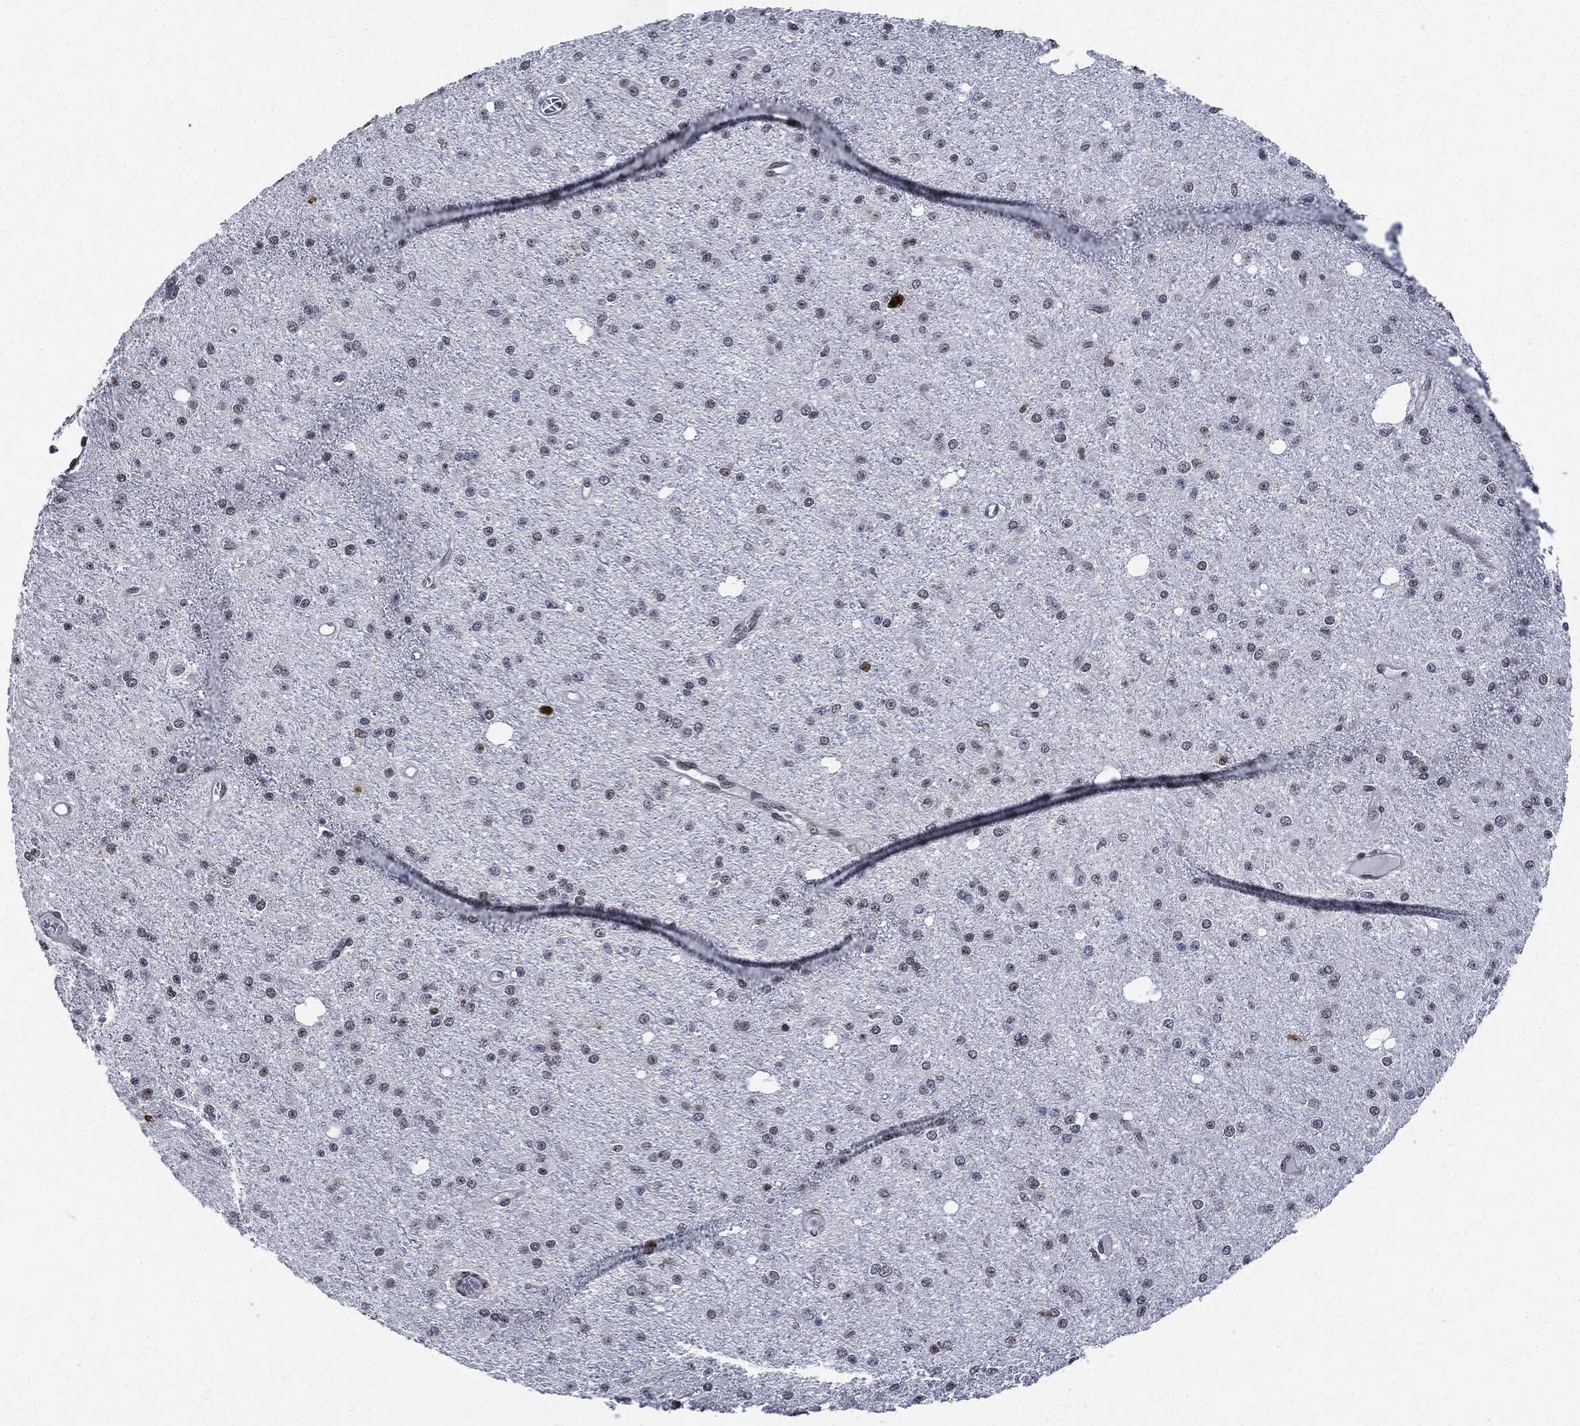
{"staining": {"intensity": "negative", "quantity": "none", "location": "none"}, "tissue": "glioma", "cell_type": "Tumor cells", "image_type": "cancer", "snomed": [{"axis": "morphology", "description": "Glioma, malignant, Low grade"}, {"axis": "topography", "description": "Brain"}], "caption": "This is a photomicrograph of immunohistochemistry (IHC) staining of glioma, which shows no staining in tumor cells.", "gene": "PCNA", "patient": {"sex": "male", "age": 27}}